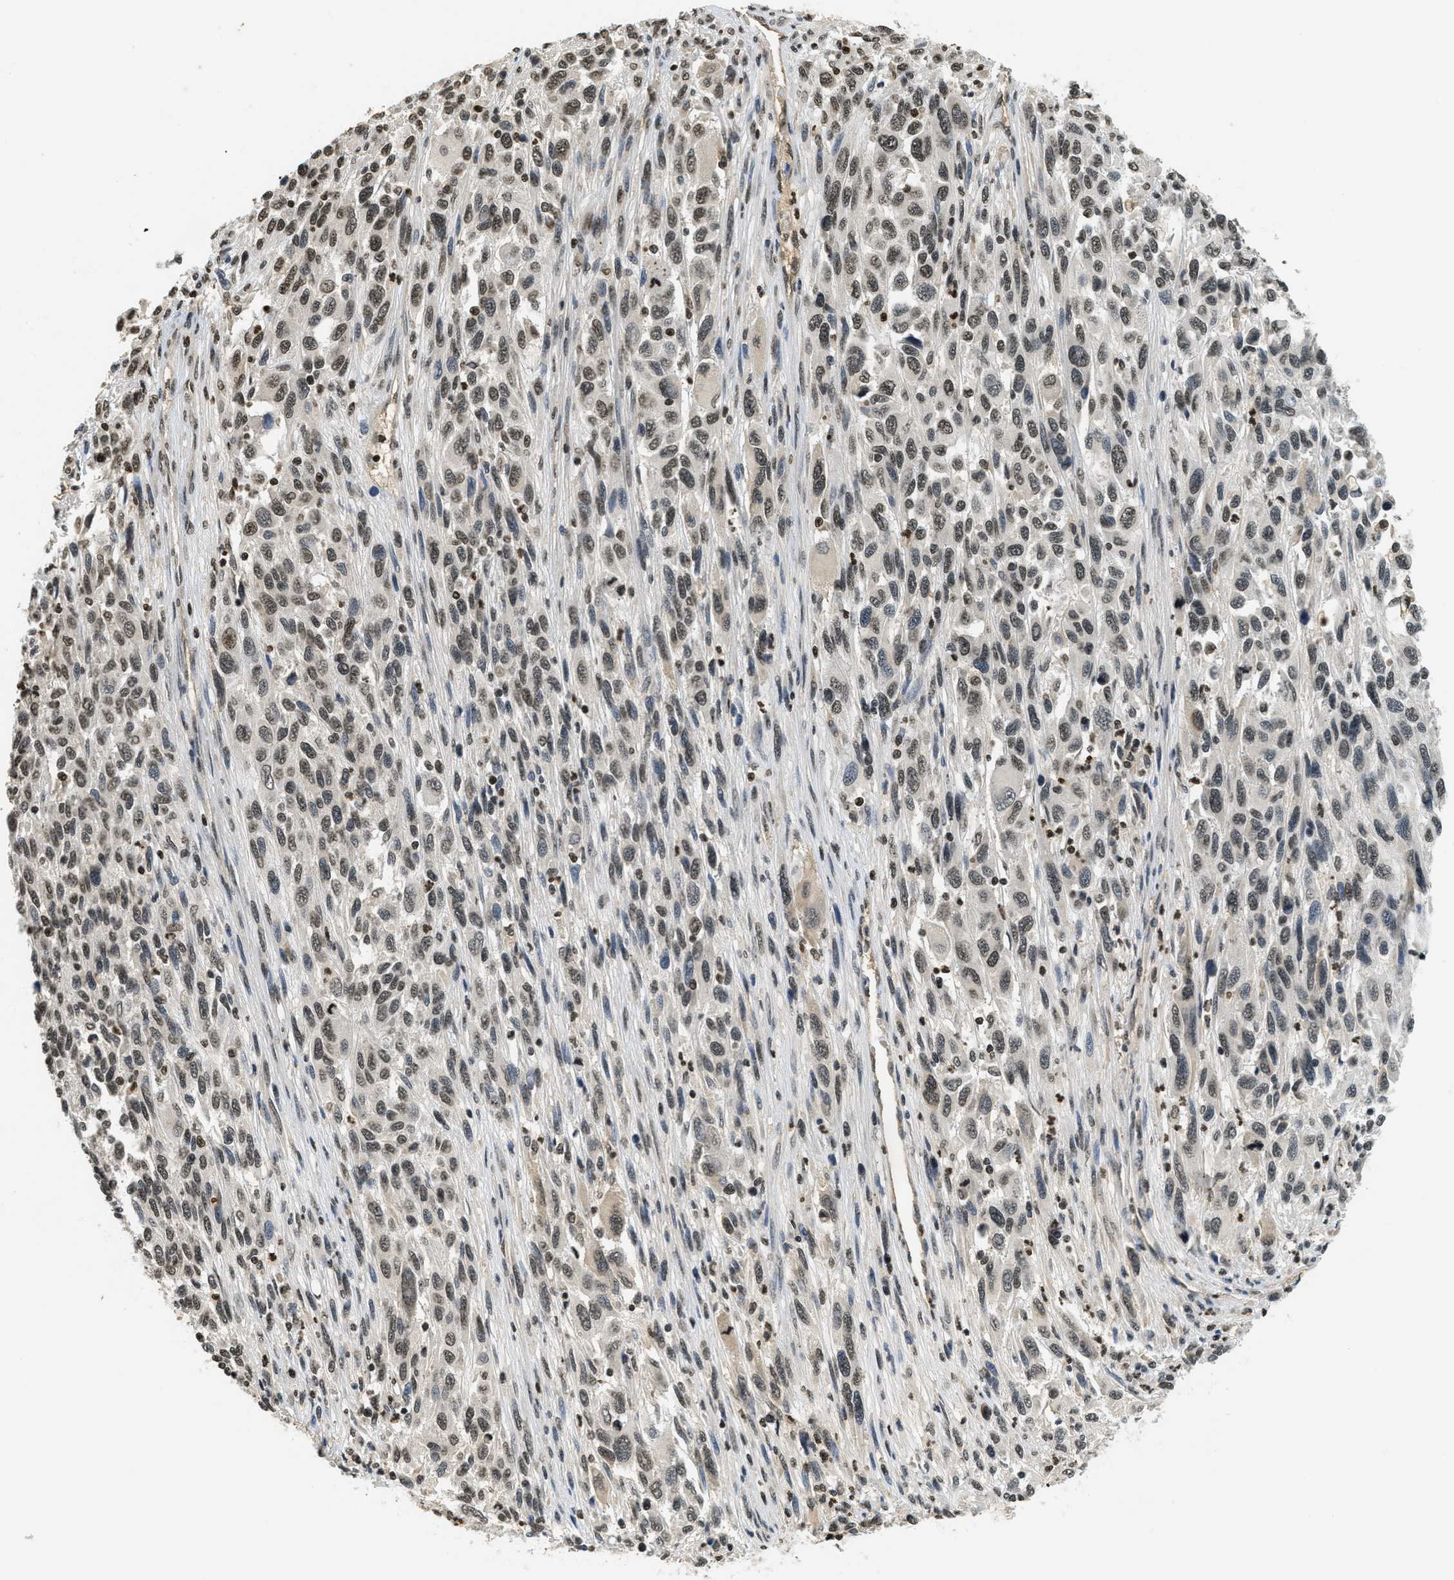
{"staining": {"intensity": "moderate", "quantity": ">75%", "location": "nuclear"}, "tissue": "melanoma", "cell_type": "Tumor cells", "image_type": "cancer", "snomed": [{"axis": "morphology", "description": "Malignant melanoma, Metastatic site"}, {"axis": "topography", "description": "Lymph node"}], "caption": "Human malignant melanoma (metastatic site) stained for a protein (brown) displays moderate nuclear positive positivity in approximately >75% of tumor cells.", "gene": "LDB2", "patient": {"sex": "male", "age": 61}}